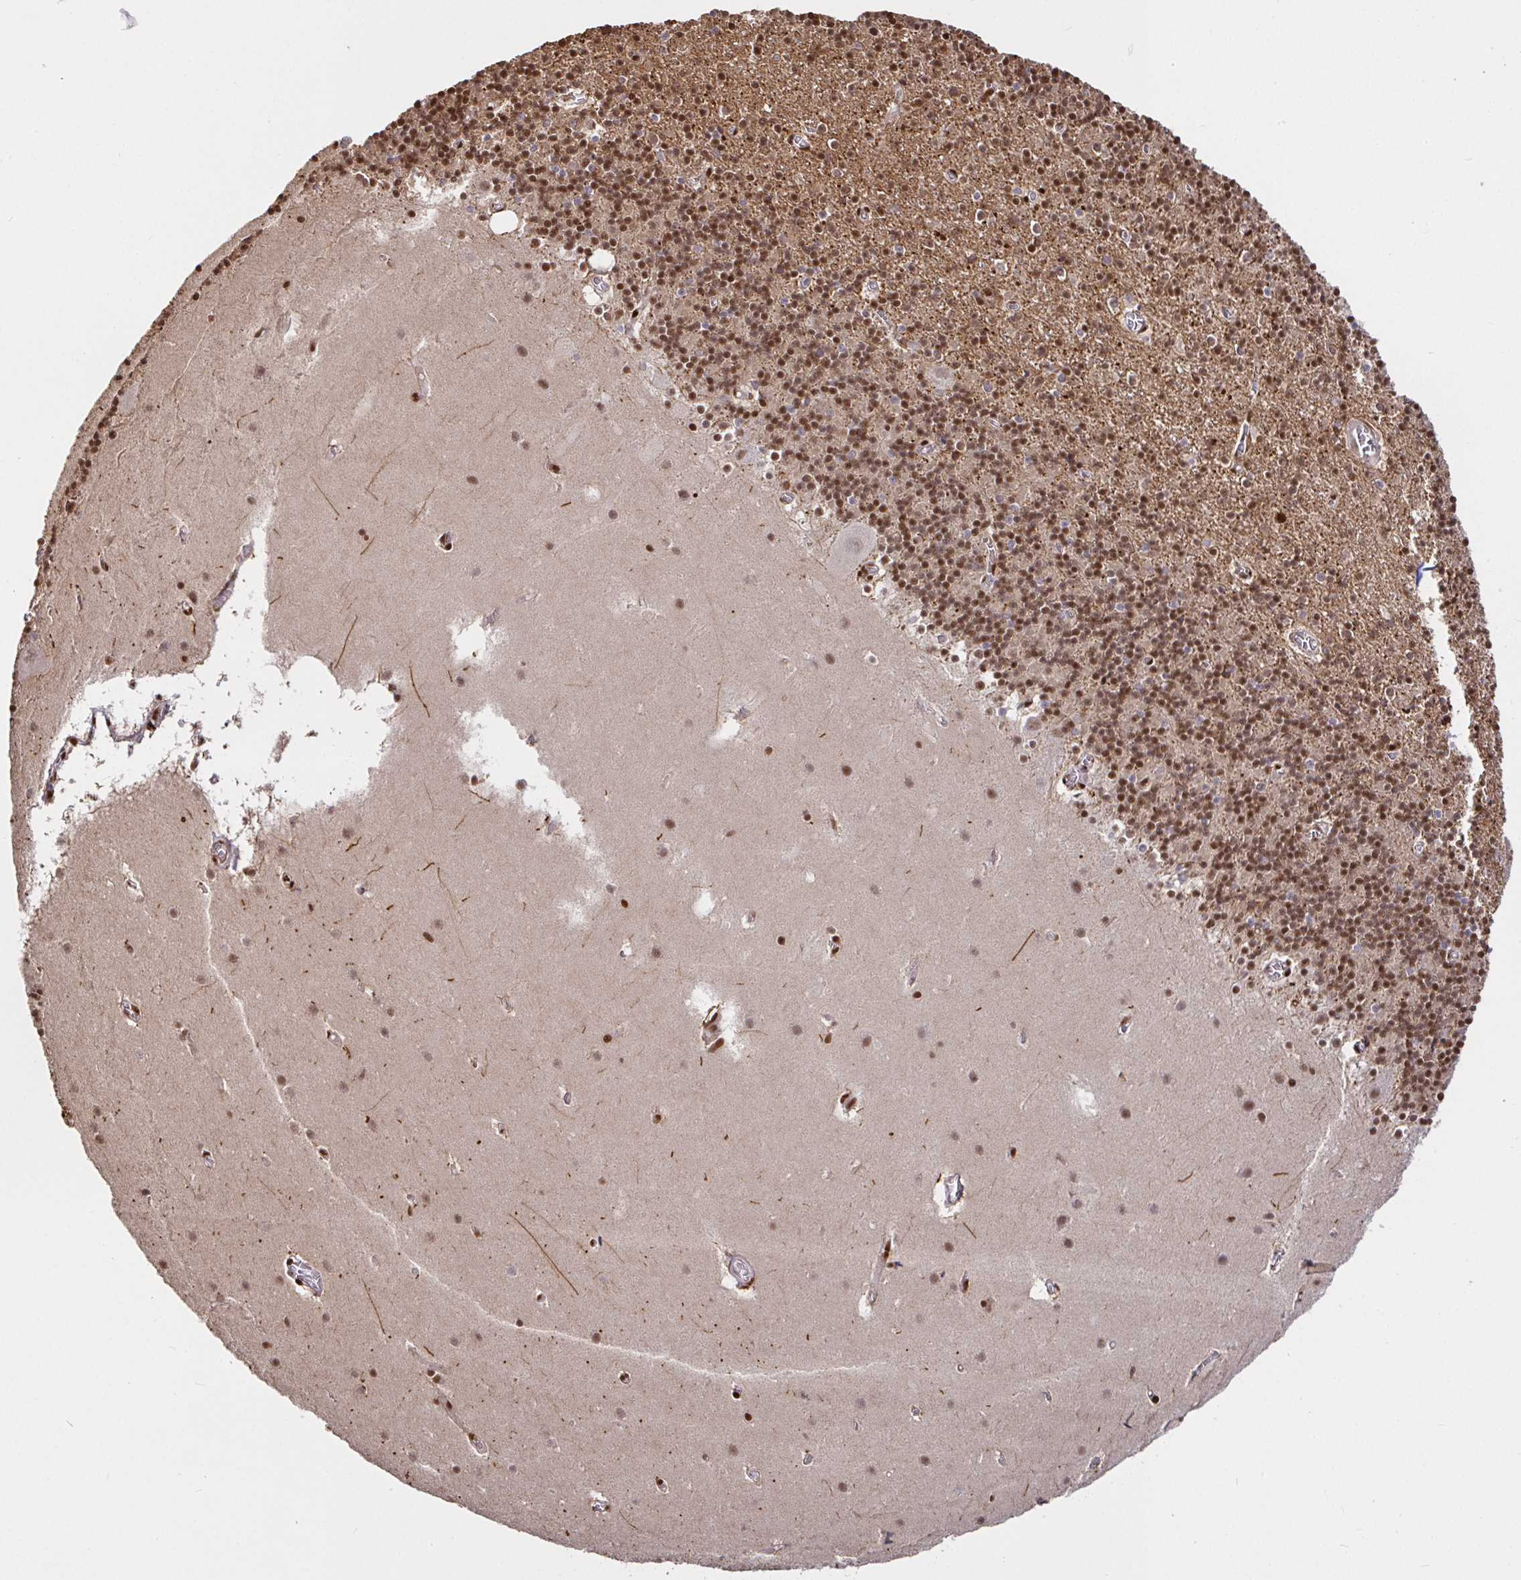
{"staining": {"intensity": "moderate", "quantity": ">75%", "location": "nuclear"}, "tissue": "cerebellum", "cell_type": "Cells in granular layer", "image_type": "normal", "snomed": [{"axis": "morphology", "description": "Normal tissue, NOS"}, {"axis": "topography", "description": "Cerebellum"}], "caption": "This micrograph exhibits IHC staining of benign human cerebellum, with medium moderate nuclear expression in approximately >75% of cells in granular layer.", "gene": "SP3", "patient": {"sex": "male", "age": 70}}